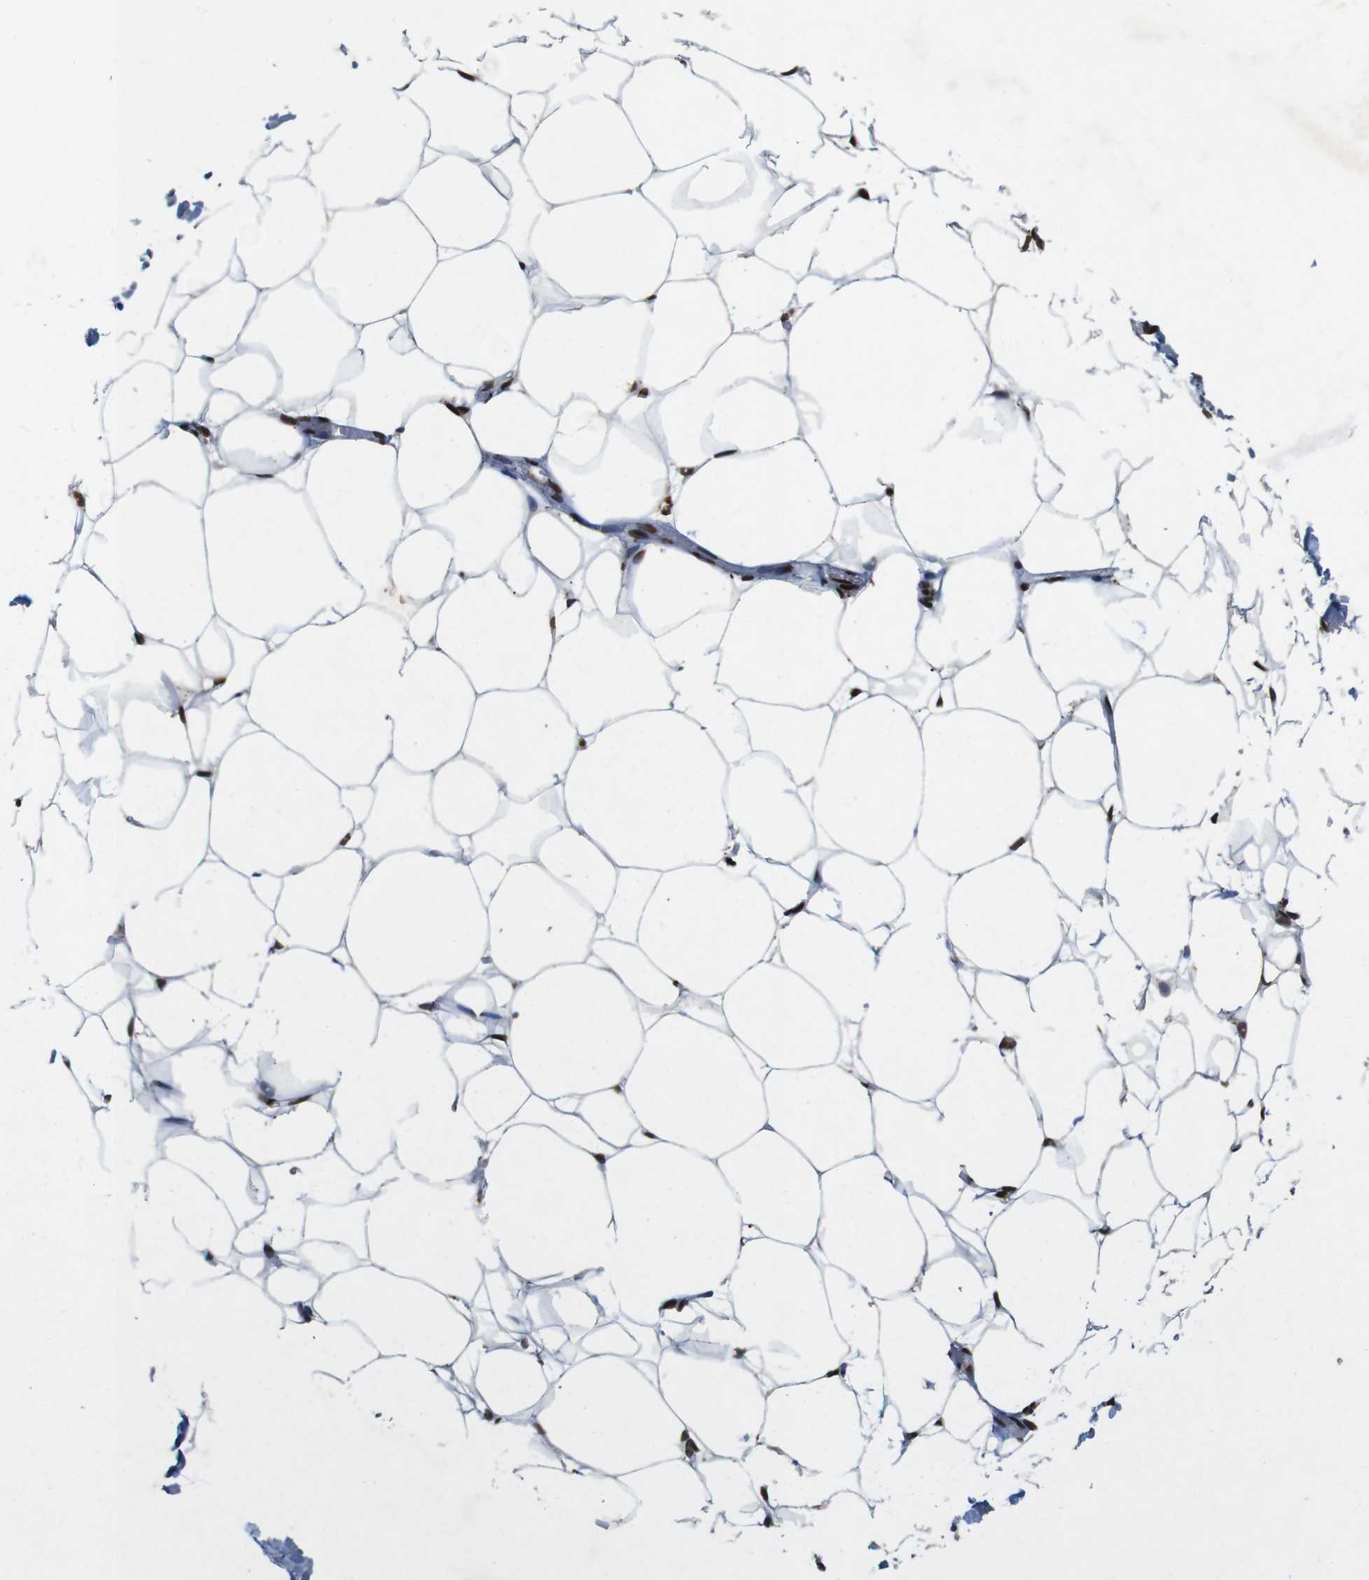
{"staining": {"intensity": "strong", "quantity": ">75%", "location": "nuclear"}, "tissue": "adipose tissue", "cell_type": "Adipocytes", "image_type": "normal", "snomed": [{"axis": "morphology", "description": "Normal tissue, NOS"}, {"axis": "topography", "description": "Breast"}, {"axis": "topography", "description": "Adipose tissue"}], "caption": "Immunohistochemical staining of benign human adipose tissue reveals strong nuclear protein expression in approximately >75% of adipocytes.", "gene": "MAGEH1", "patient": {"sex": "female", "age": 25}}